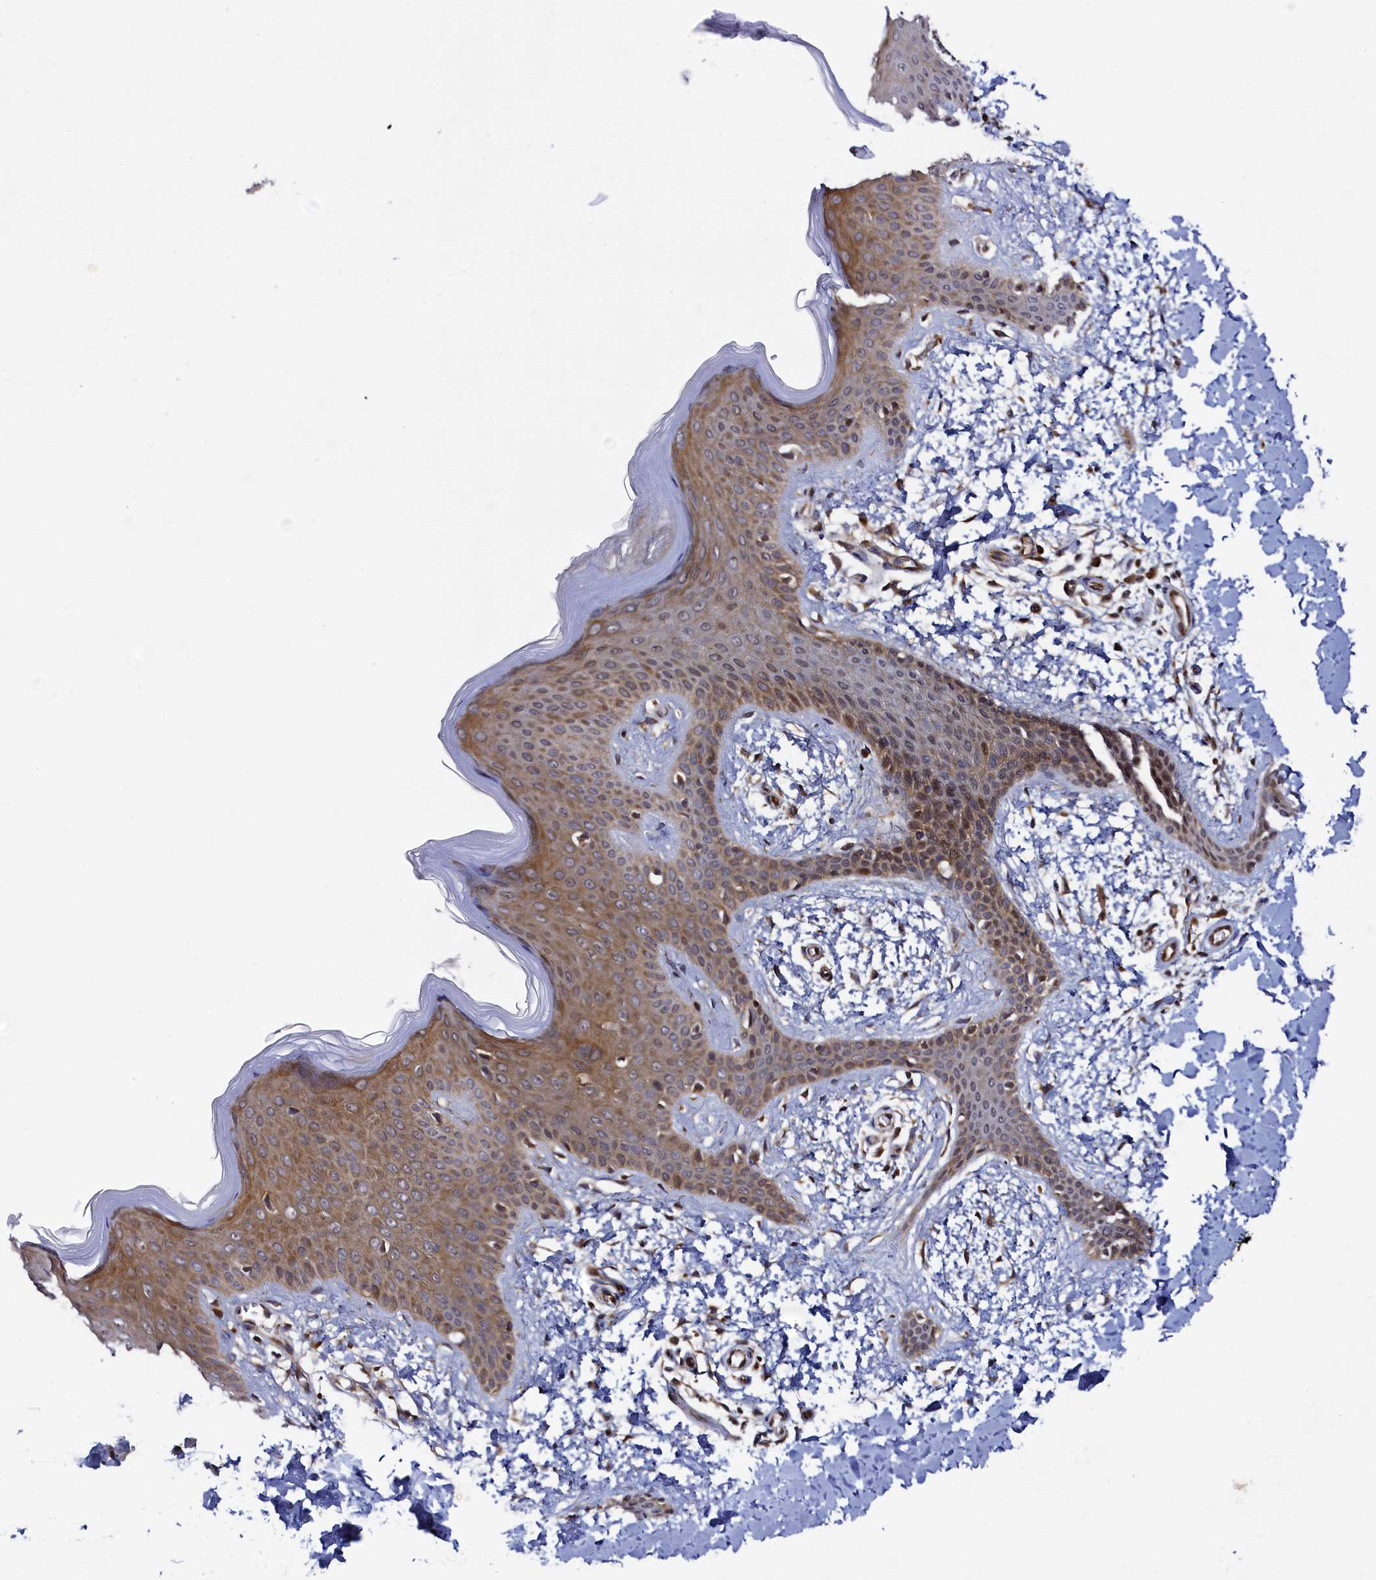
{"staining": {"intensity": "moderate", "quantity": ">75%", "location": "cytoplasmic/membranous,nuclear"}, "tissue": "skin", "cell_type": "Fibroblasts", "image_type": "normal", "snomed": [{"axis": "morphology", "description": "Normal tissue, NOS"}, {"axis": "topography", "description": "Skin"}], "caption": "A brown stain shows moderate cytoplasmic/membranous,nuclear positivity of a protein in fibroblasts of normal skin. (brown staining indicates protein expression, while blue staining denotes nuclei).", "gene": "RBFA", "patient": {"sex": "male", "age": 36}}